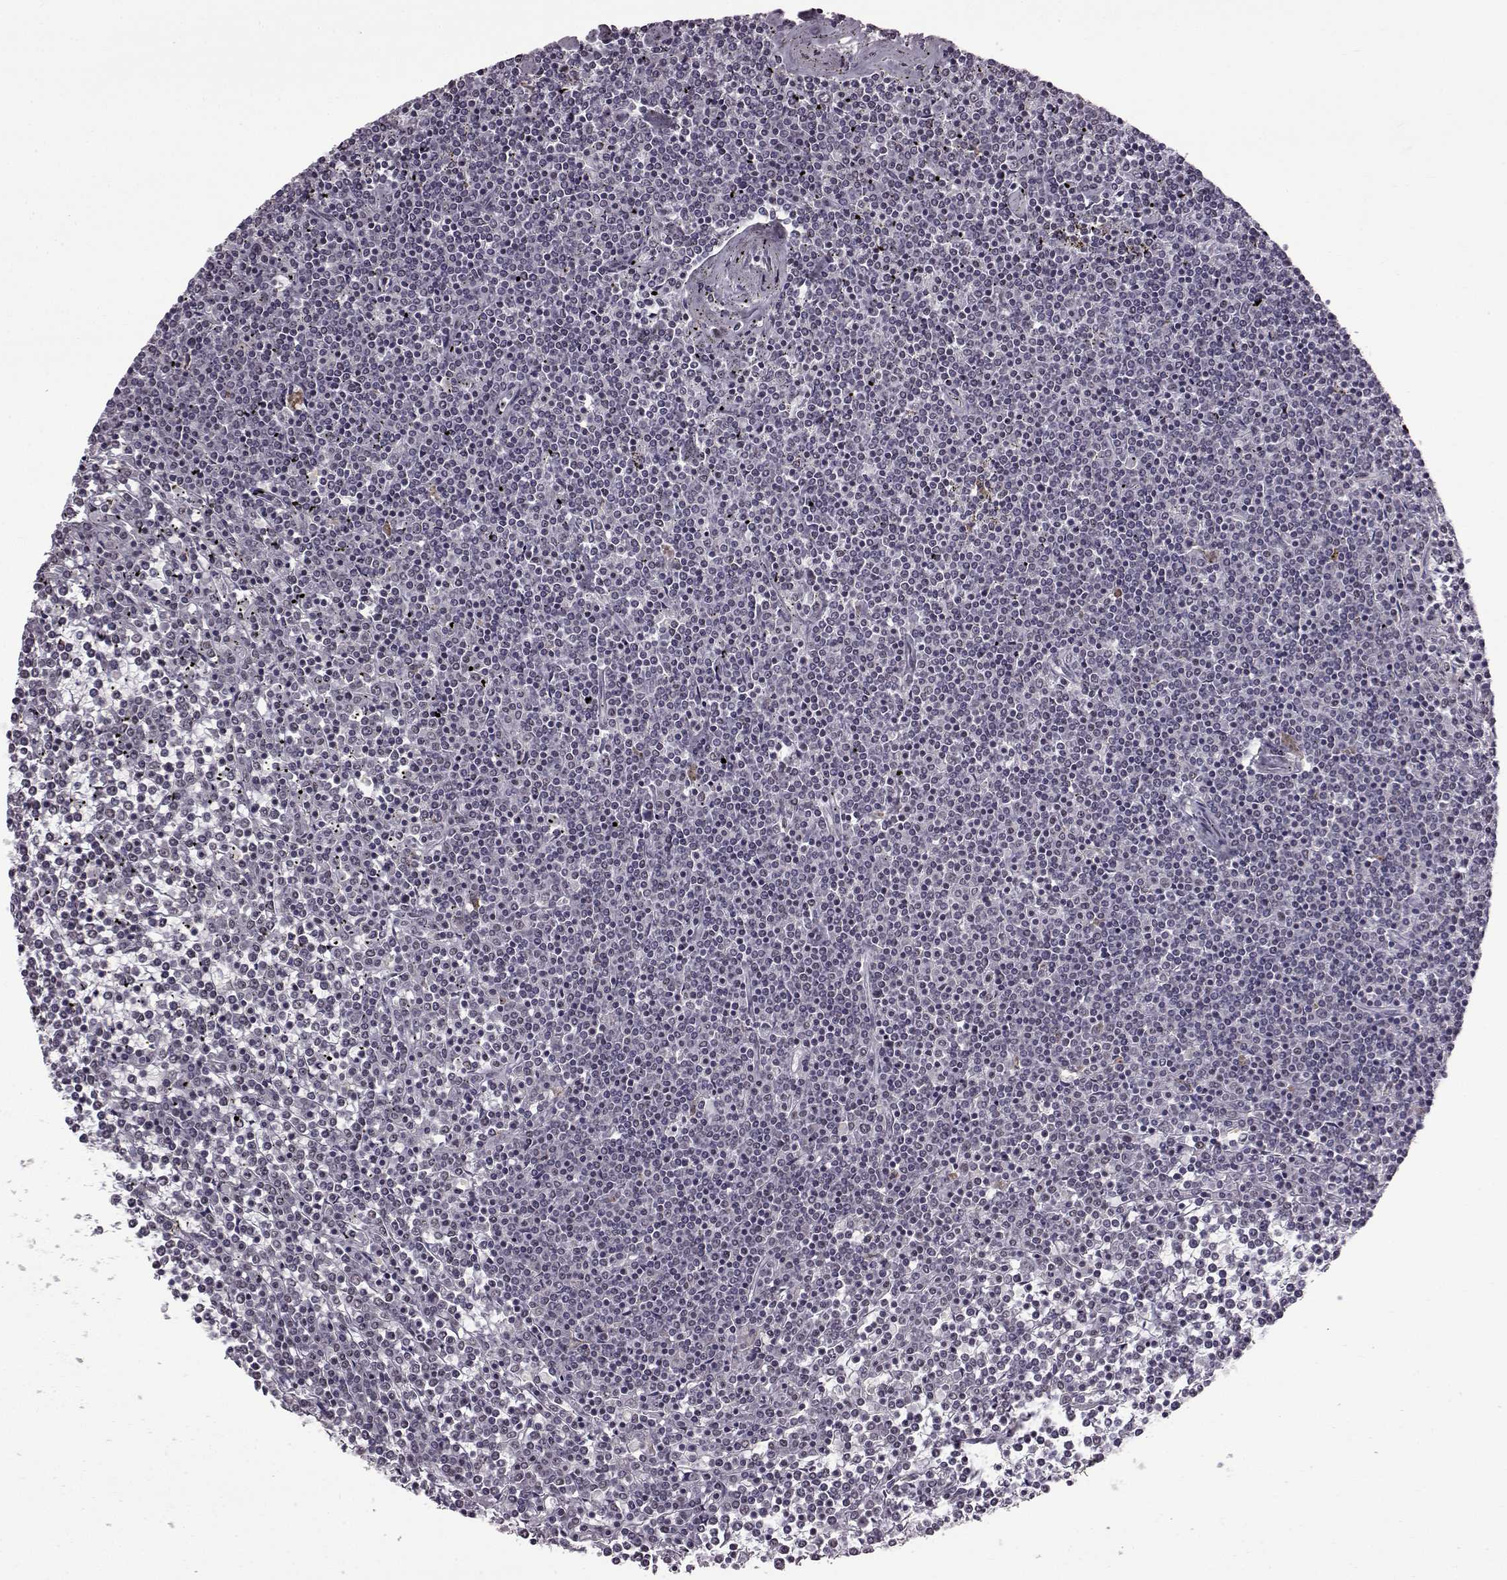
{"staining": {"intensity": "negative", "quantity": "none", "location": "none"}, "tissue": "lymphoma", "cell_type": "Tumor cells", "image_type": "cancer", "snomed": [{"axis": "morphology", "description": "Malignant lymphoma, non-Hodgkin's type, Low grade"}, {"axis": "topography", "description": "Spleen"}], "caption": "A micrograph of human low-grade malignant lymphoma, non-Hodgkin's type is negative for staining in tumor cells.", "gene": "SLC28A2", "patient": {"sex": "female", "age": 19}}